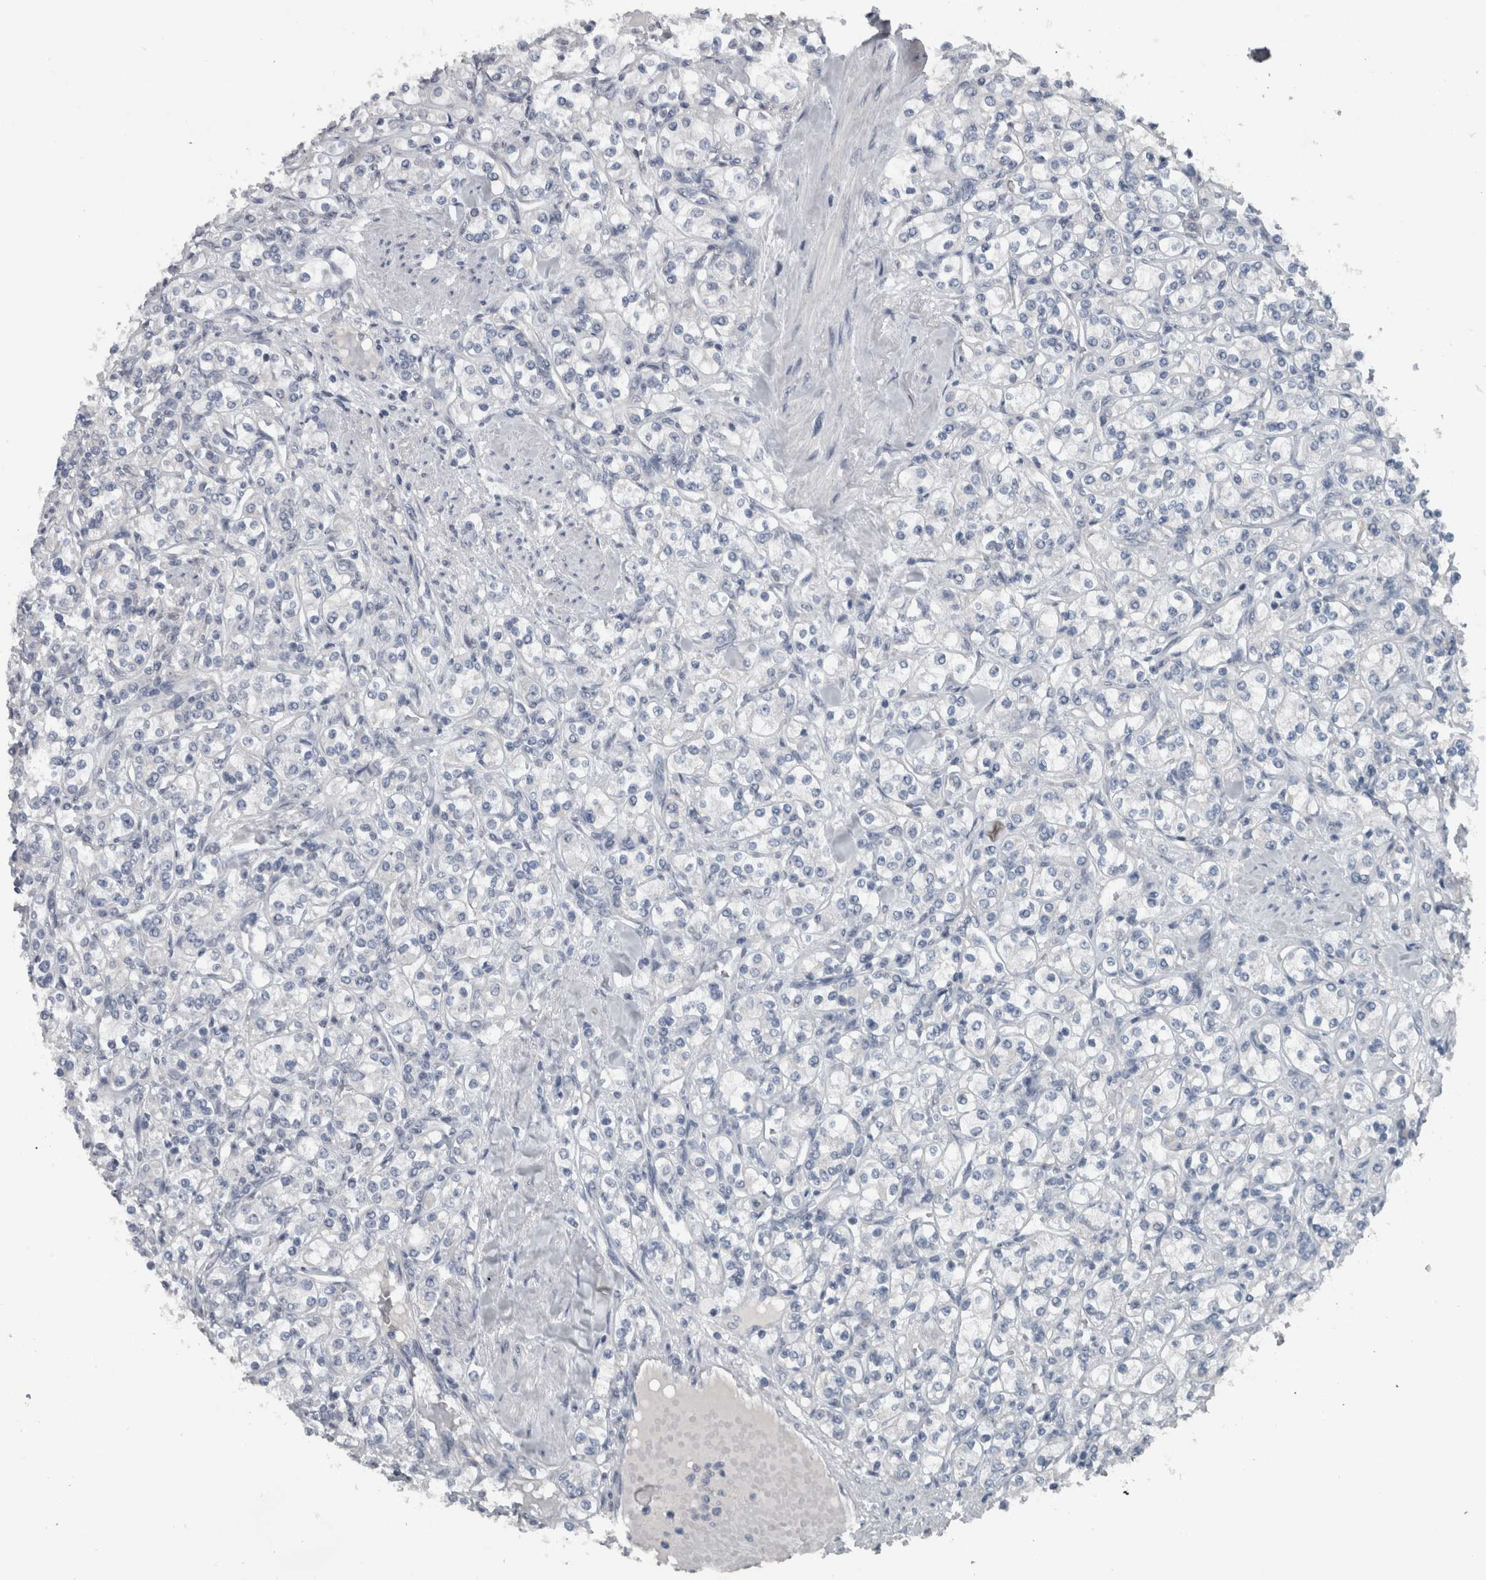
{"staining": {"intensity": "negative", "quantity": "none", "location": "none"}, "tissue": "renal cancer", "cell_type": "Tumor cells", "image_type": "cancer", "snomed": [{"axis": "morphology", "description": "Adenocarcinoma, NOS"}, {"axis": "topography", "description": "Kidney"}], "caption": "Photomicrograph shows no protein positivity in tumor cells of renal adenocarcinoma tissue.", "gene": "ZBTB21", "patient": {"sex": "male", "age": 77}}